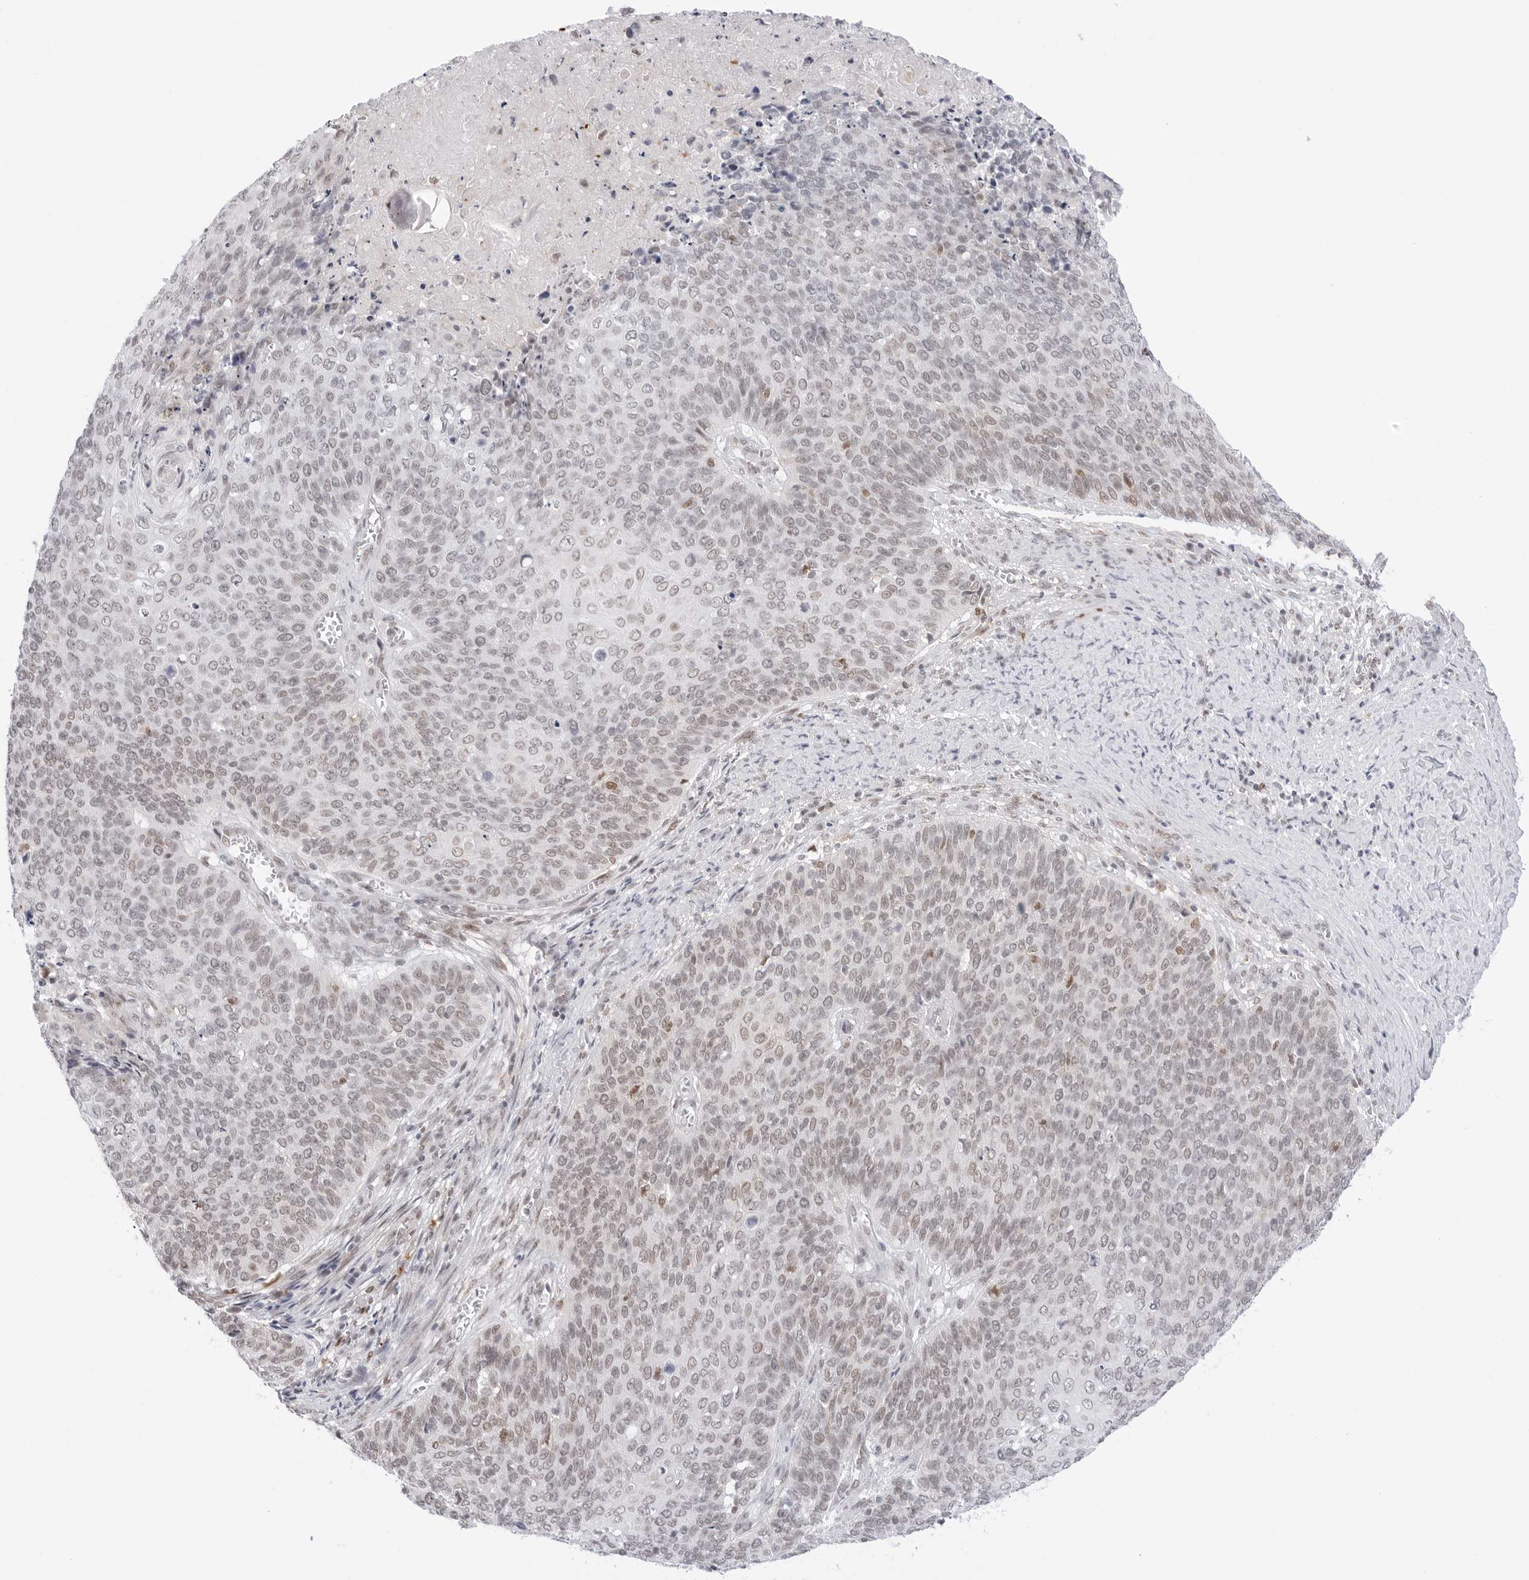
{"staining": {"intensity": "weak", "quantity": "25%-75%", "location": "nuclear"}, "tissue": "cervical cancer", "cell_type": "Tumor cells", "image_type": "cancer", "snomed": [{"axis": "morphology", "description": "Squamous cell carcinoma, NOS"}, {"axis": "topography", "description": "Cervix"}], "caption": "This is an image of immunohistochemistry (IHC) staining of cervical squamous cell carcinoma, which shows weak positivity in the nuclear of tumor cells.", "gene": "C1orf162", "patient": {"sex": "female", "age": 39}}